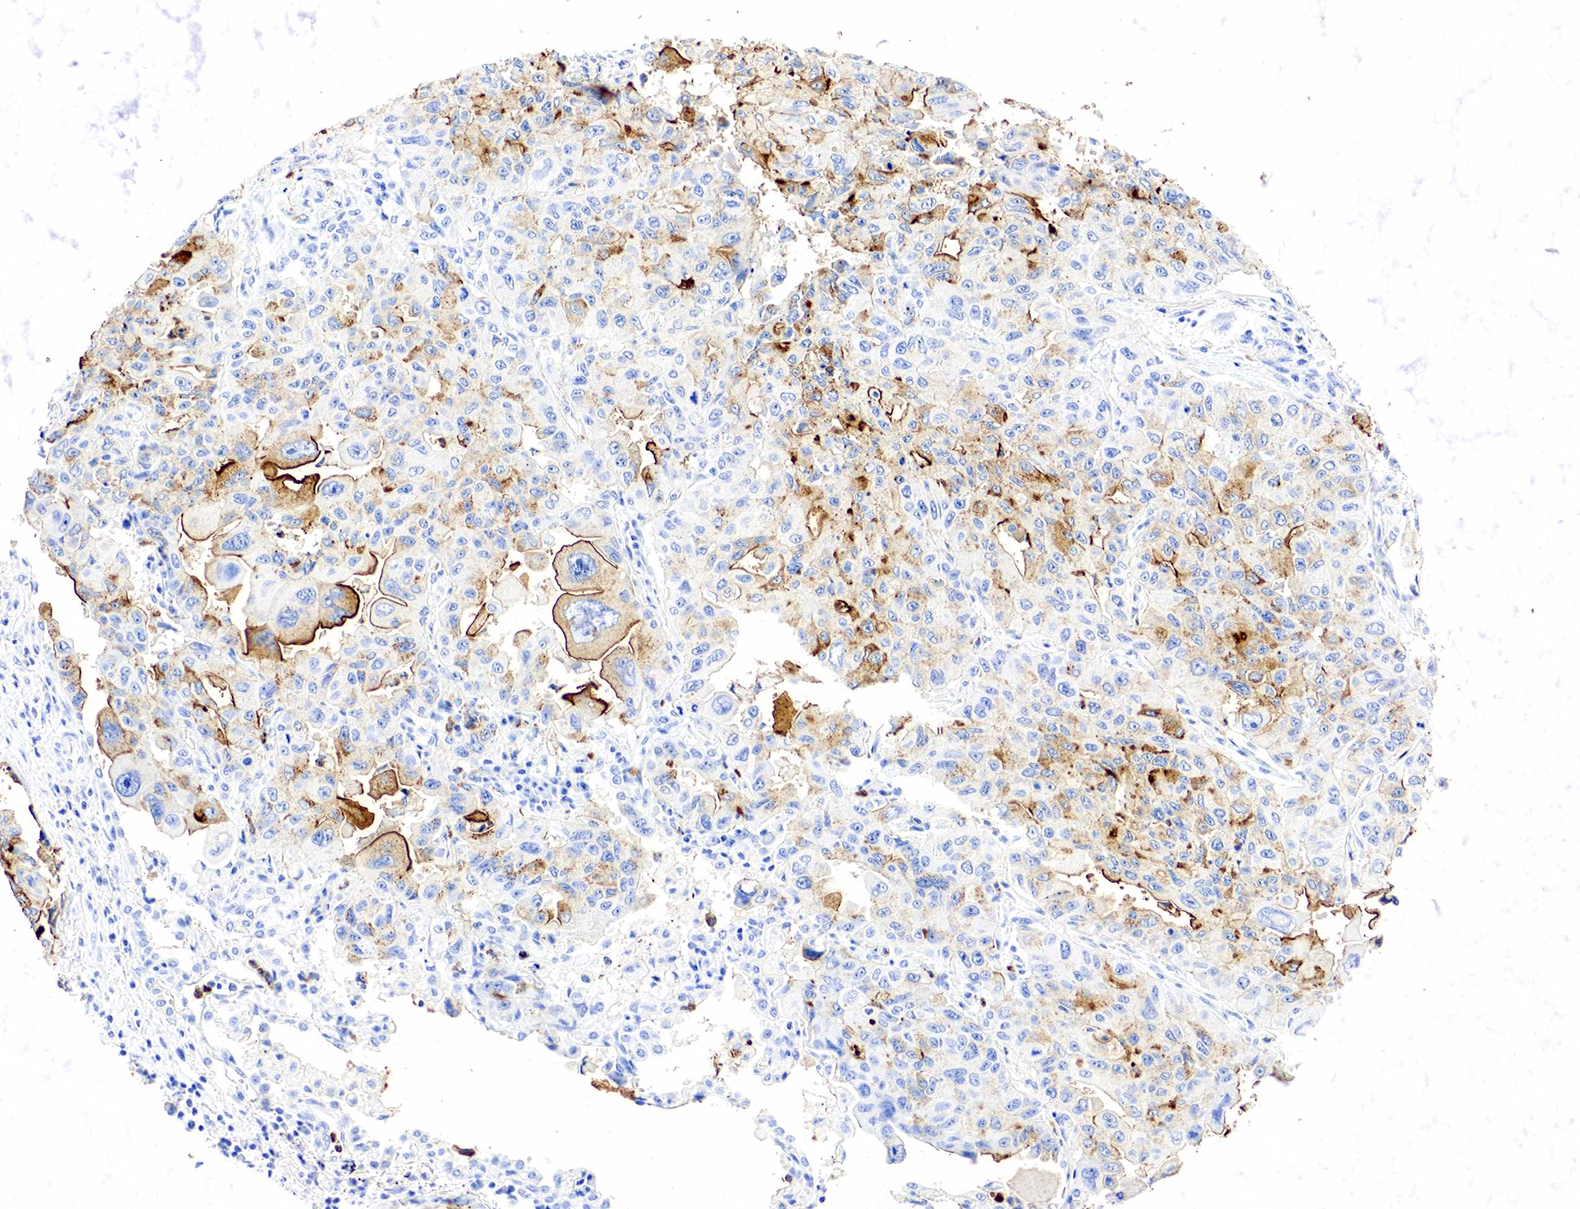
{"staining": {"intensity": "moderate", "quantity": "25%-75%", "location": "cytoplasmic/membranous"}, "tissue": "lung cancer", "cell_type": "Tumor cells", "image_type": "cancer", "snomed": [{"axis": "morphology", "description": "Adenocarcinoma, NOS"}, {"axis": "topography", "description": "Lung"}], "caption": "An IHC photomicrograph of neoplastic tissue is shown. Protein staining in brown shows moderate cytoplasmic/membranous positivity in lung cancer within tumor cells.", "gene": "FUT4", "patient": {"sex": "male", "age": 64}}